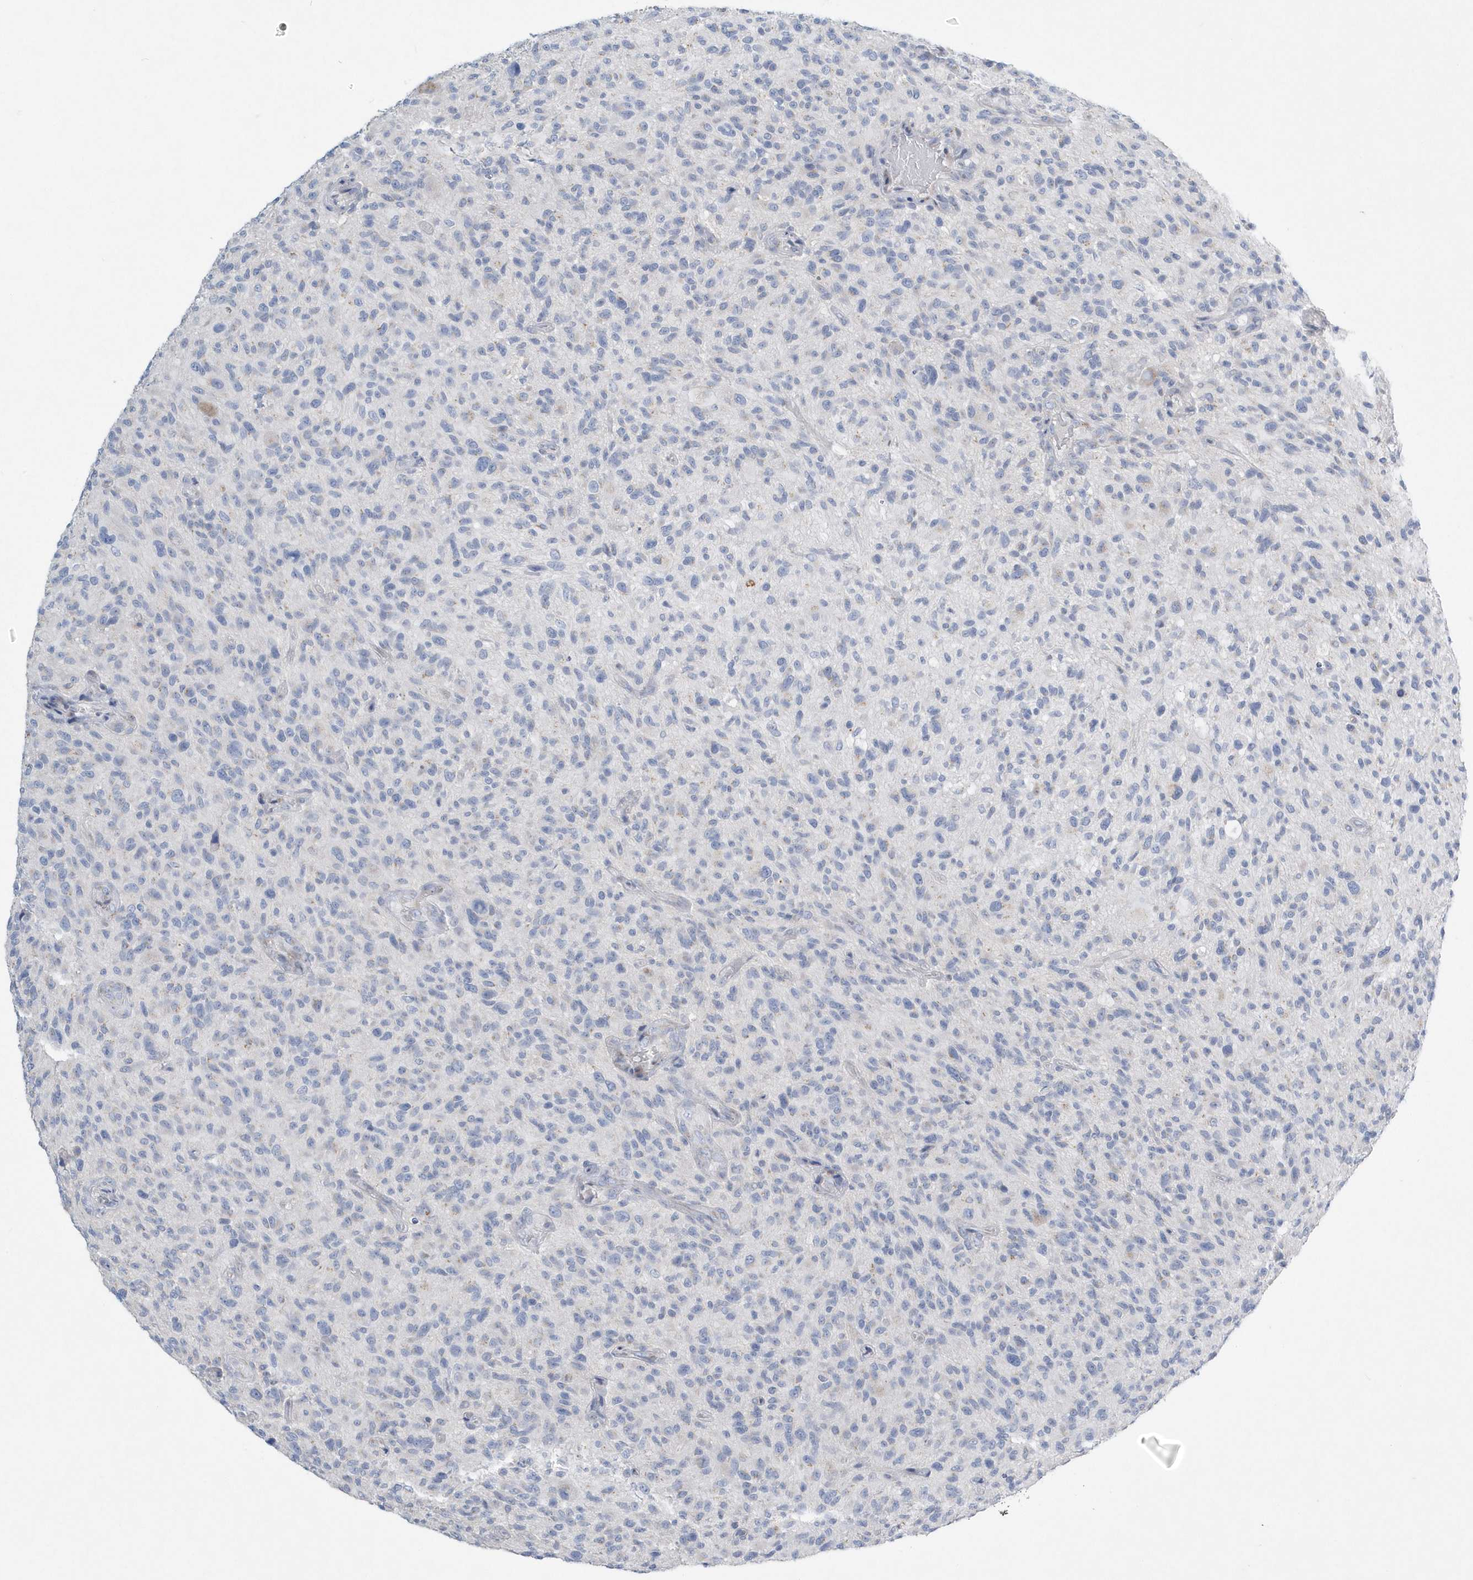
{"staining": {"intensity": "negative", "quantity": "none", "location": "none"}, "tissue": "glioma", "cell_type": "Tumor cells", "image_type": "cancer", "snomed": [{"axis": "morphology", "description": "Glioma, malignant, High grade"}, {"axis": "topography", "description": "Brain"}], "caption": "A micrograph of human glioma is negative for staining in tumor cells.", "gene": "SPATA18", "patient": {"sex": "male", "age": 47}}